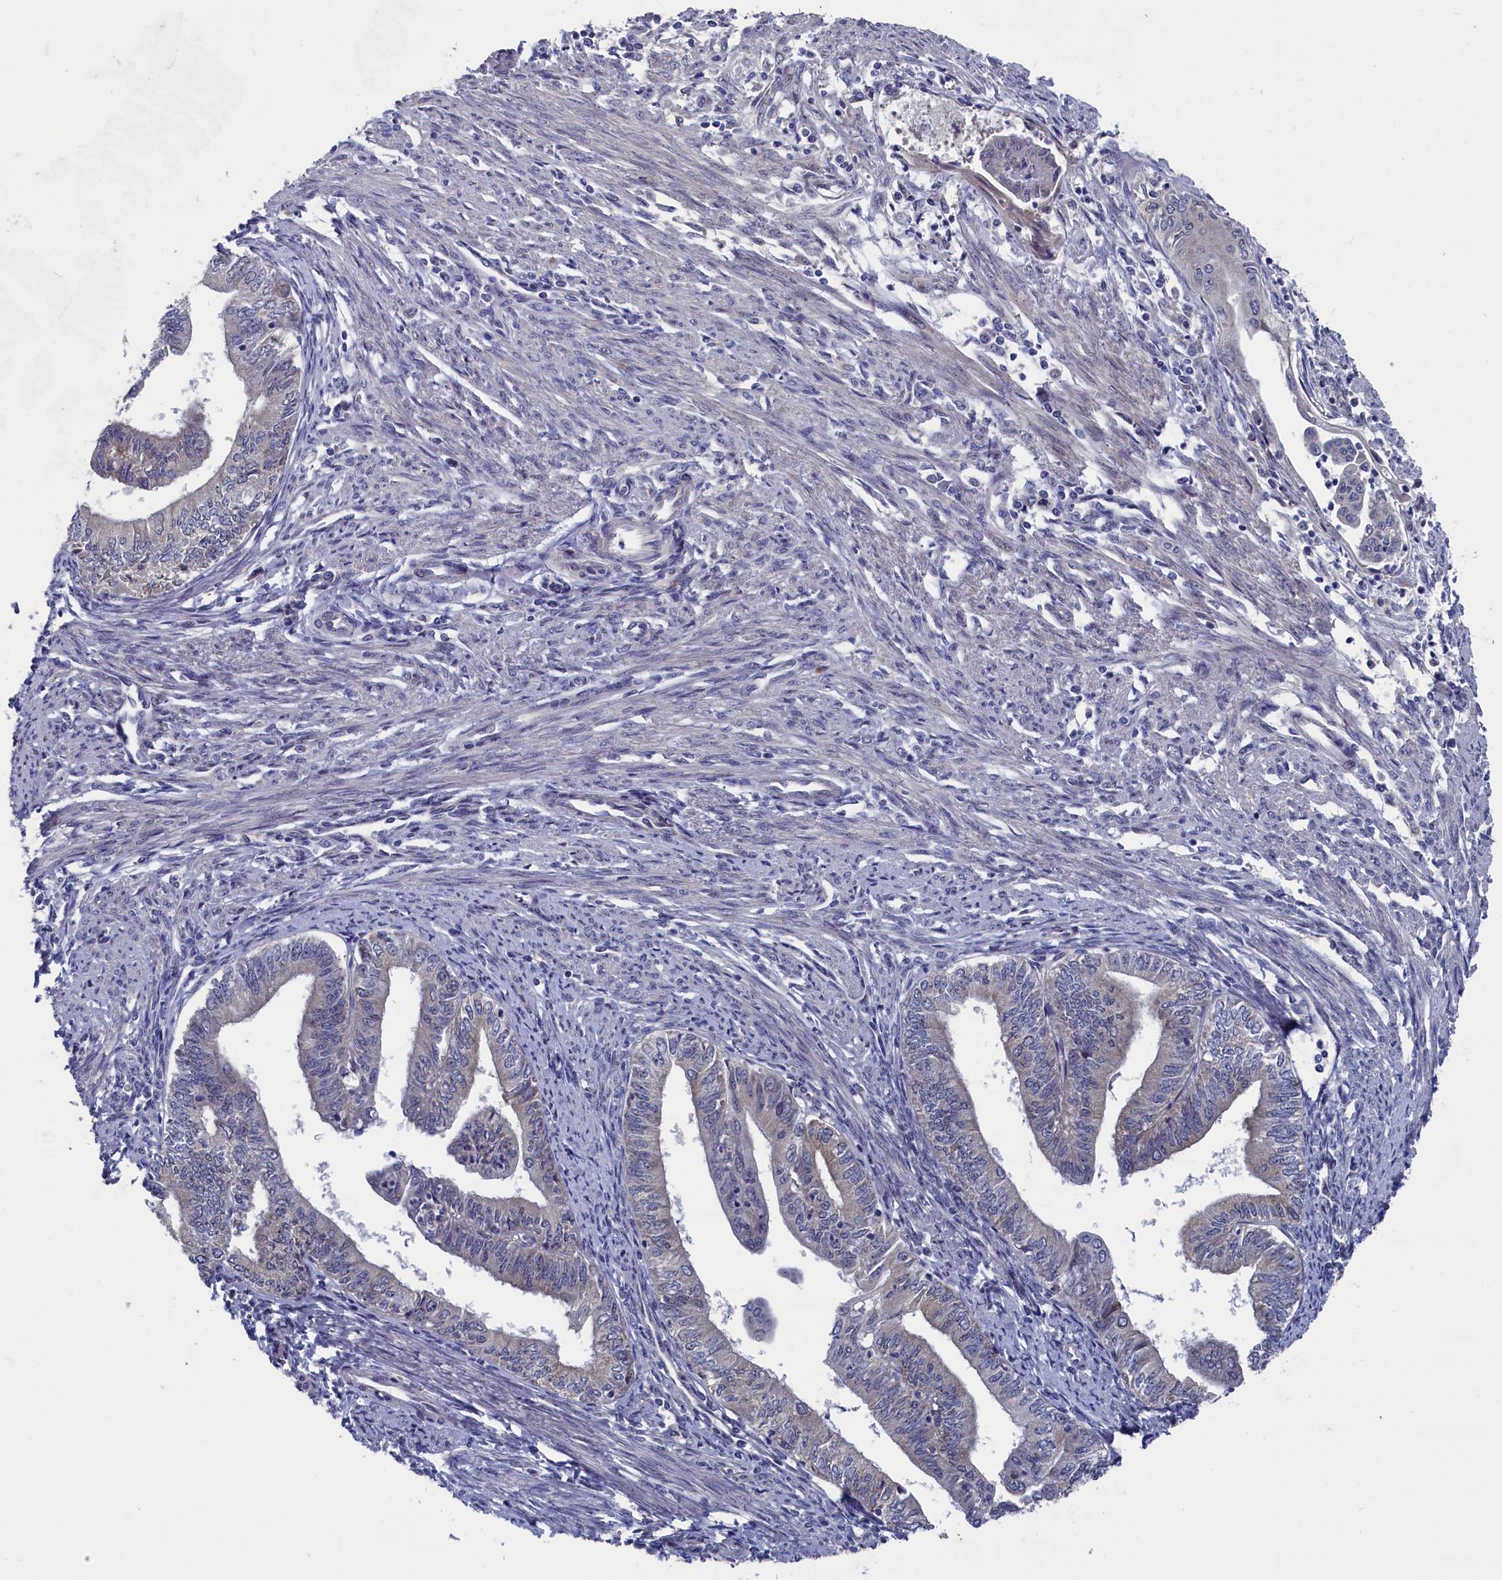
{"staining": {"intensity": "weak", "quantity": "25%-75%", "location": "cytoplasmic/membranous"}, "tissue": "endometrial cancer", "cell_type": "Tumor cells", "image_type": "cancer", "snomed": [{"axis": "morphology", "description": "Adenocarcinoma, NOS"}, {"axis": "topography", "description": "Endometrium"}], "caption": "Protein staining of adenocarcinoma (endometrial) tissue demonstrates weak cytoplasmic/membranous staining in approximately 25%-75% of tumor cells.", "gene": "SPATA13", "patient": {"sex": "female", "age": 66}}